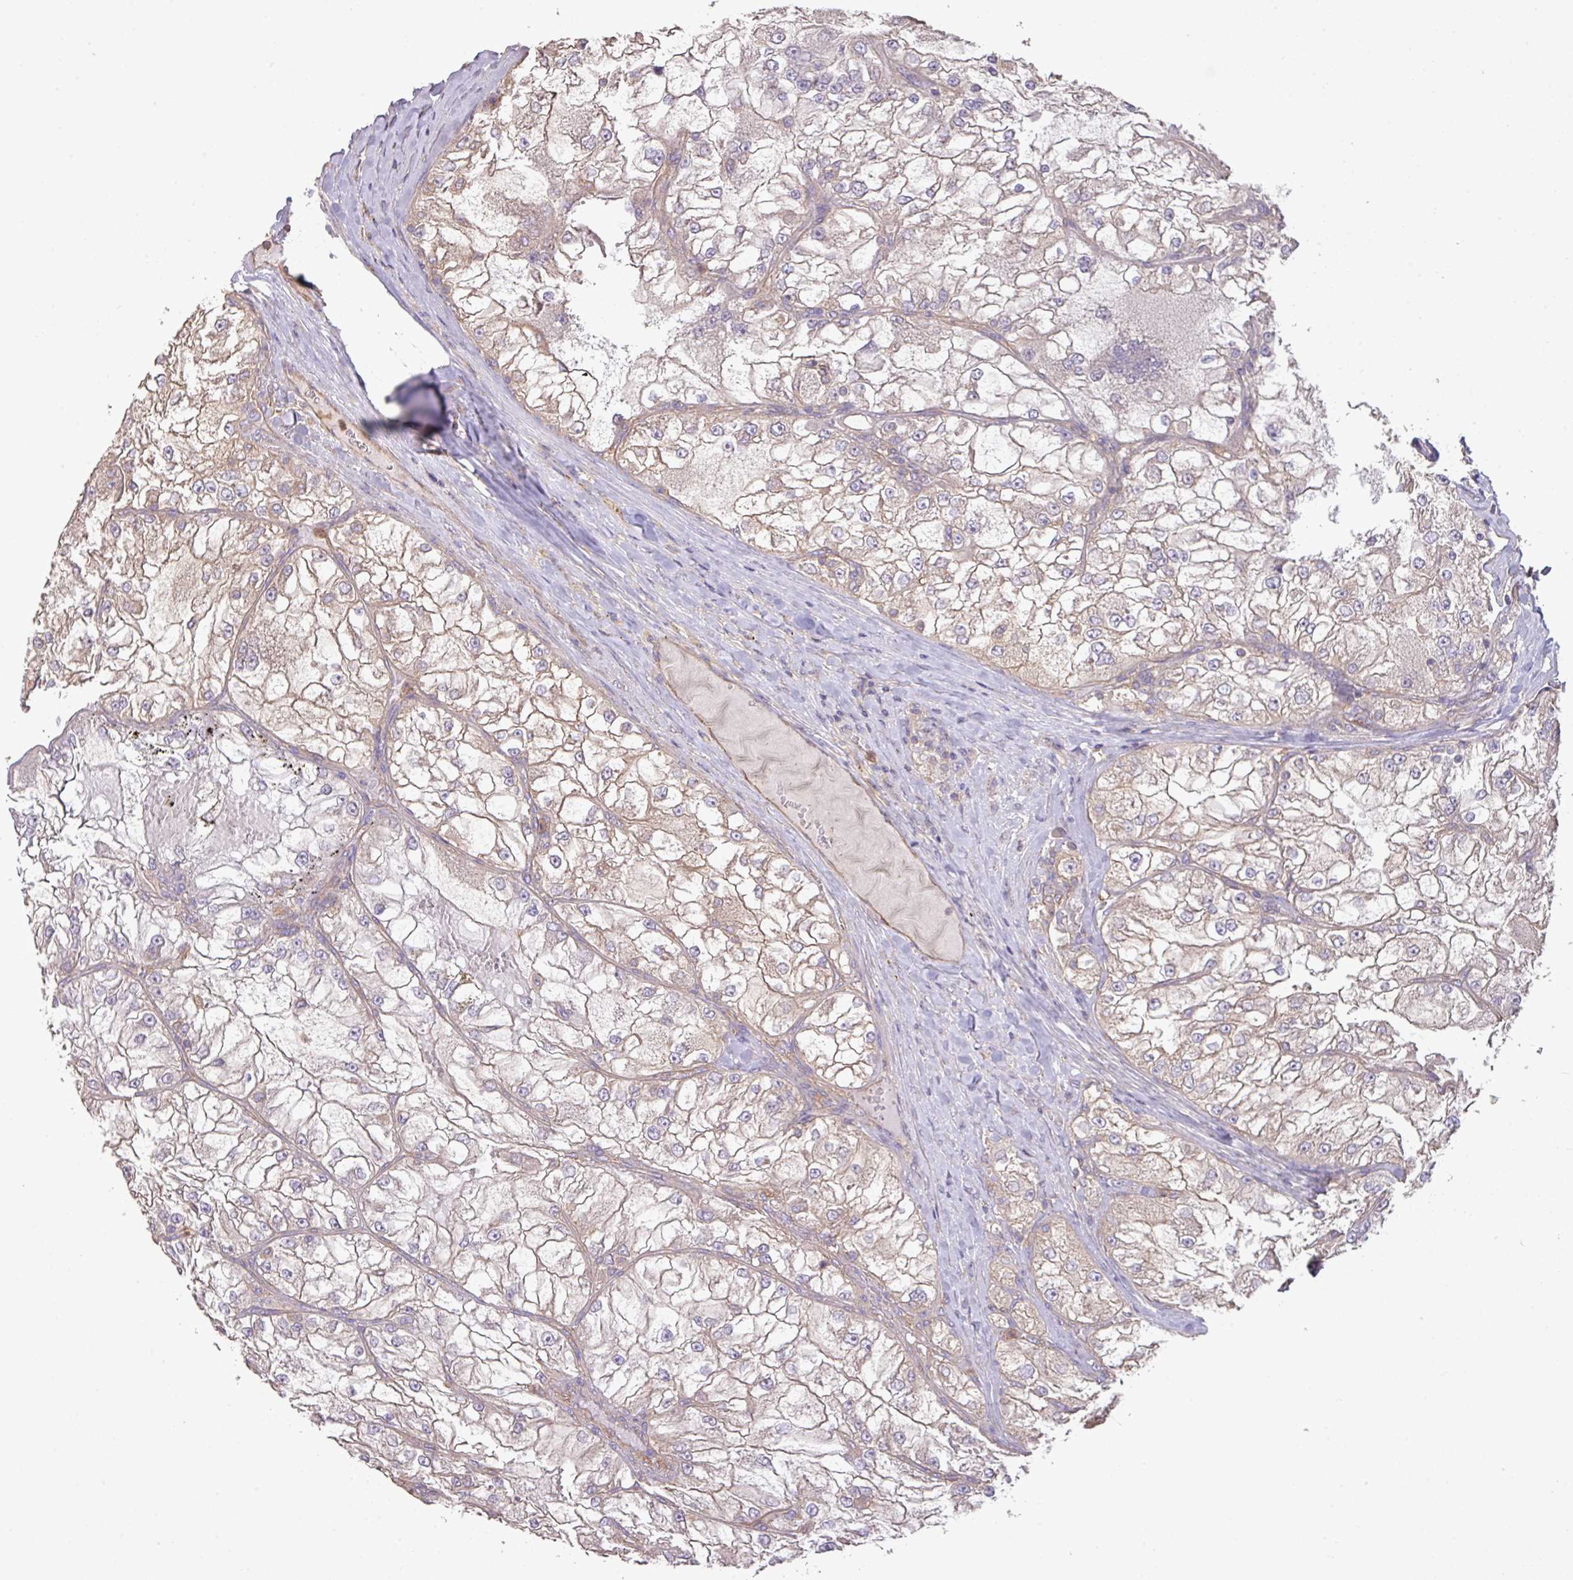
{"staining": {"intensity": "weak", "quantity": "<25%", "location": "cytoplasmic/membranous"}, "tissue": "renal cancer", "cell_type": "Tumor cells", "image_type": "cancer", "snomed": [{"axis": "morphology", "description": "Adenocarcinoma, NOS"}, {"axis": "topography", "description": "Kidney"}], "caption": "This is an immunohistochemistry histopathology image of renal cancer. There is no expression in tumor cells.", "gene": "CALML4", "patient": {"sex": "female", "age": 72}}